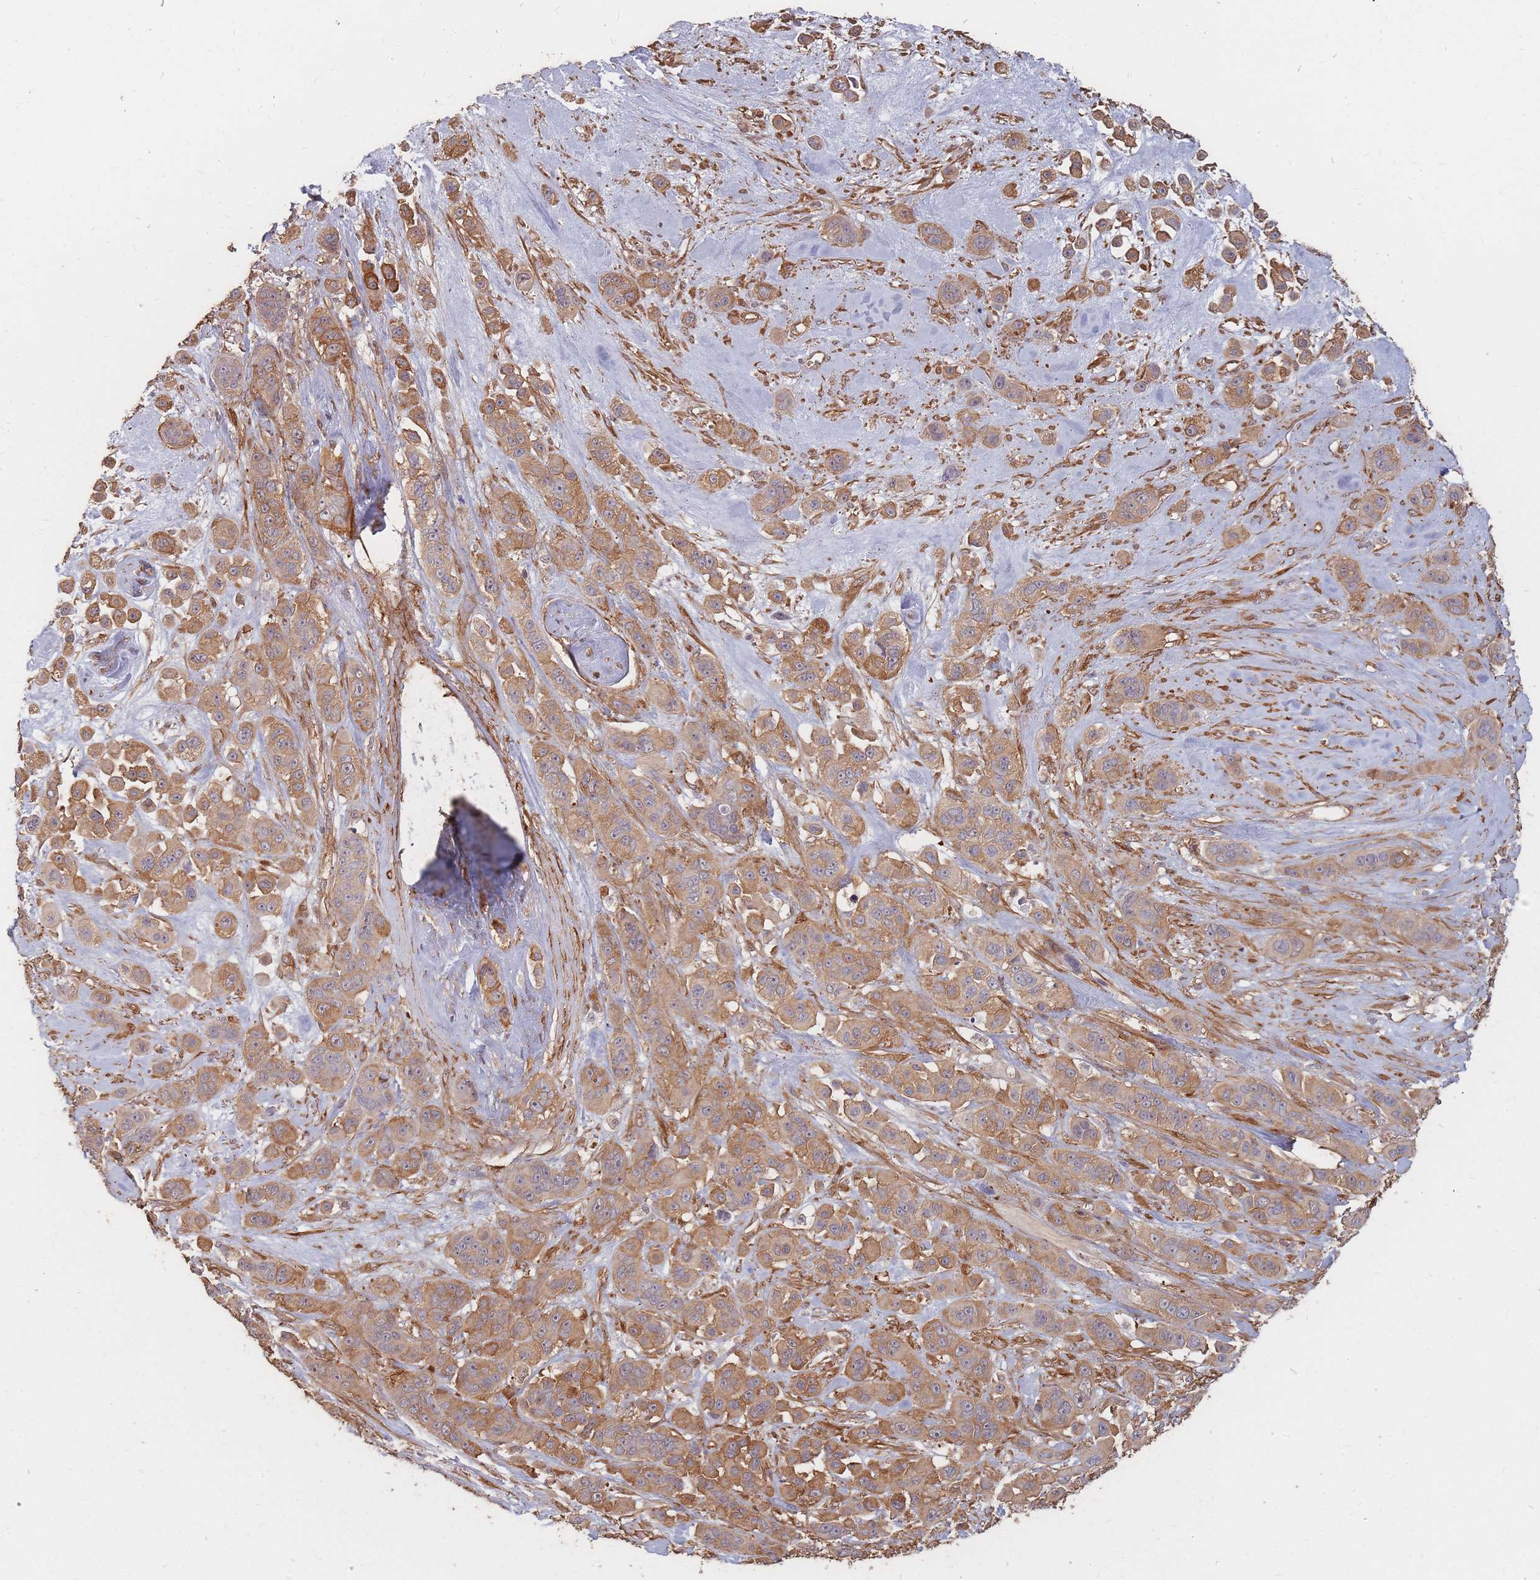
{"staining": {"intensity": "moderate", "quantity": ">75%", "location": "cytoplasmic/membranous"}, "tissue": "skin cancer", "cell_type": "Tumor cells", "image_type": "cancer", "snomed": [{"axis": "morphology", "description": "Squamous cell carcinoma, NOS"}, {"axis": "topography", "description": "Skin"}], "caption": "IHC of squamous cell carcinoma (skin) demonstrates medium levels of moderate cytoplasmic/membranous positivity in approximately >75% of tumor cells.", "gene": "PLS3", "patient": {"sex": "male", "age": 67}}